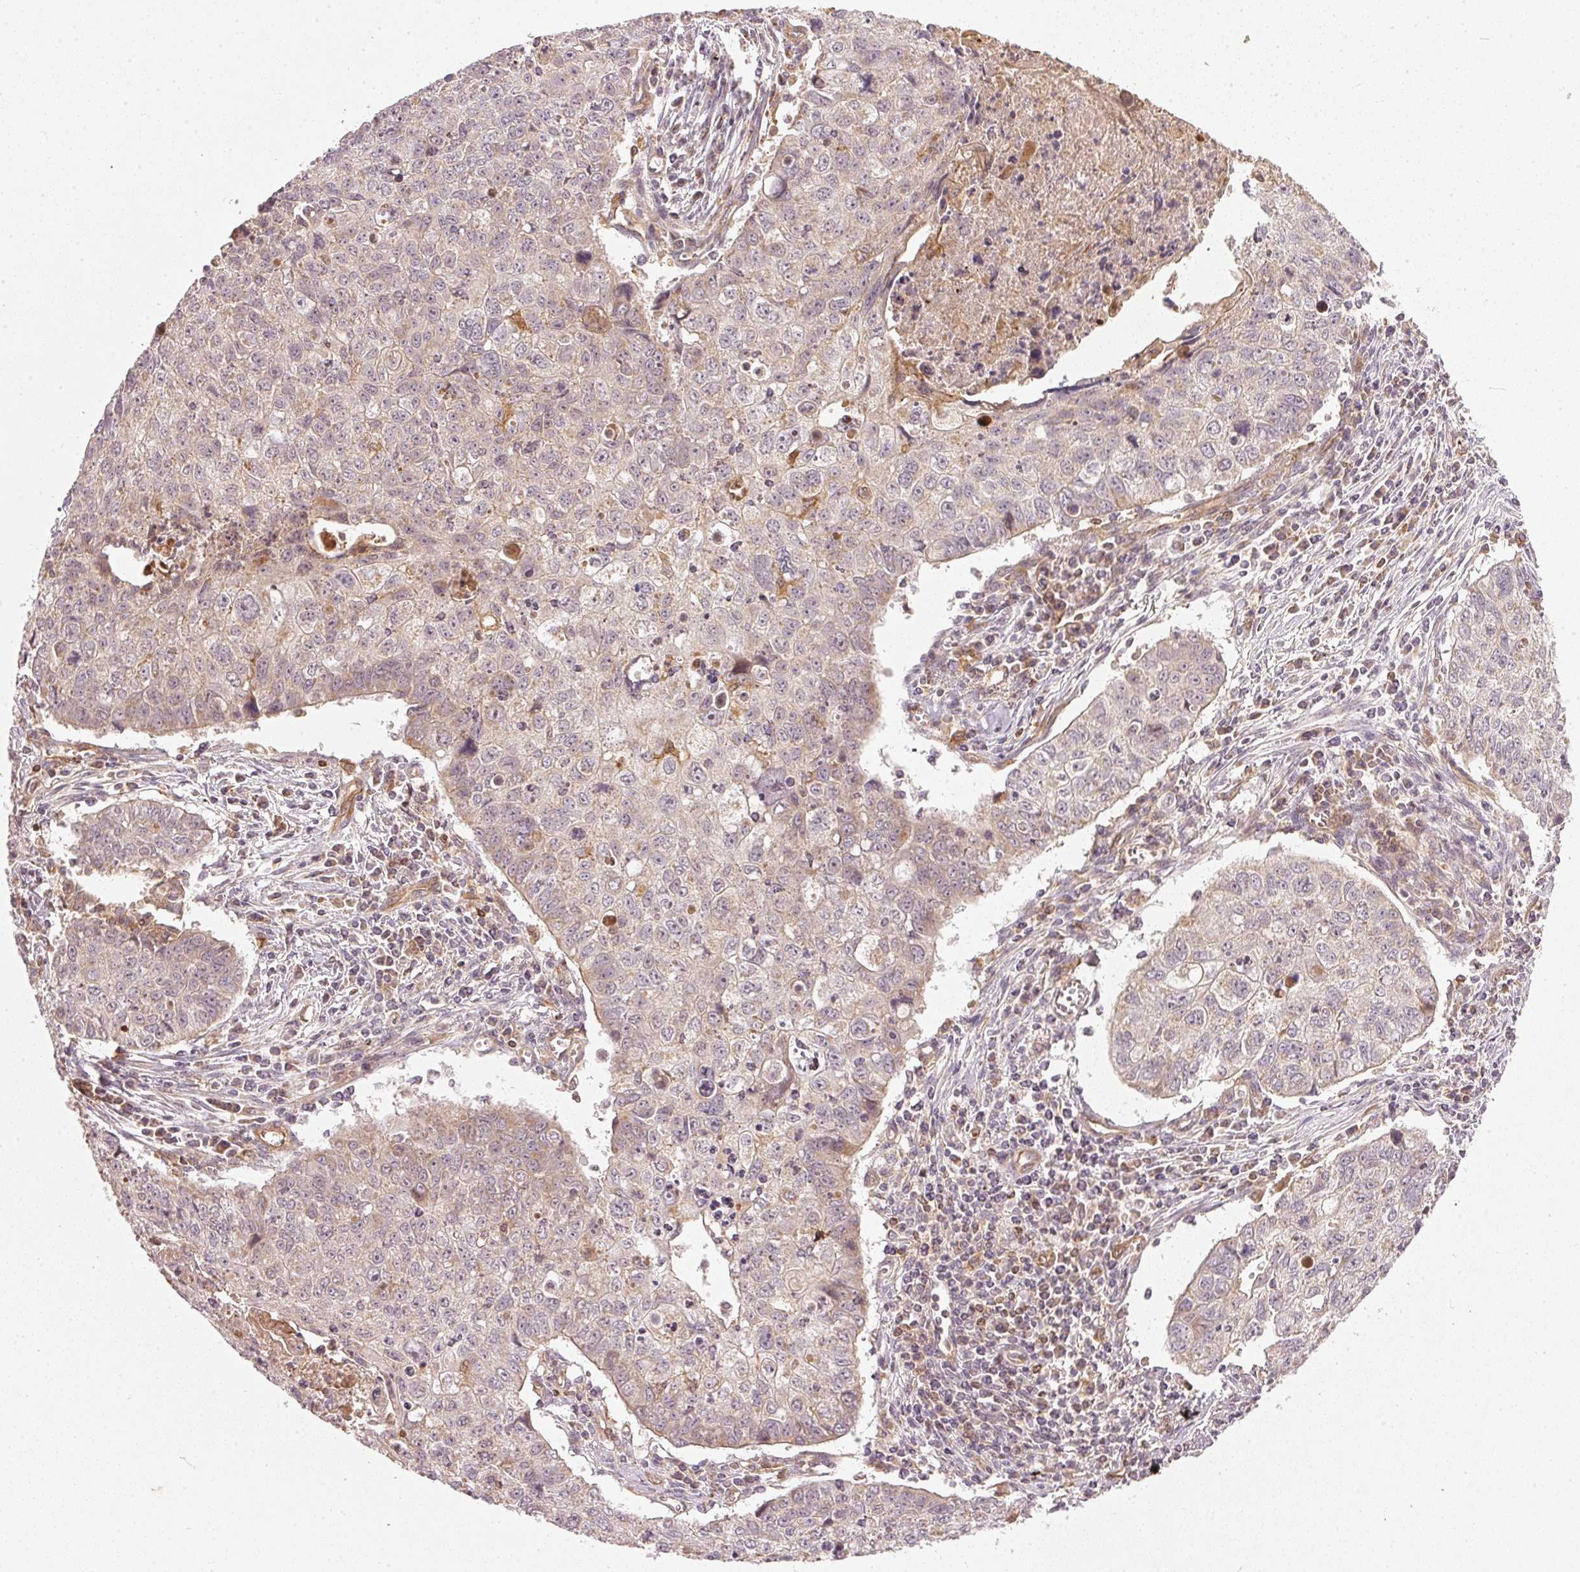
{"staining": {"intensity": "negative", "quantity": "none", "location": "none"}, "tissue": "lung cancer", "cell_type": "Tumor cells", "image_type": "cancer", "snomed": [{"axis": "morphology", "description": "Normal morphology"}, {"axis": "morphology", "description": "Aneuploidy"}, {"axis": "morphology", "description": "Squamous cell carcinoma, NOS"}, {"axis": "topography", "description": "Lymph node"}, {"axis": "topography", "description": "Lung"}], "caption": "DAB (3,3'-diaminobenzidine) immunohistochemical staining of human lung cancer demonstrates no significant expression in tumor cells.", "gene": "NADK2", "patient": {"sex": "female", "age": 76}}